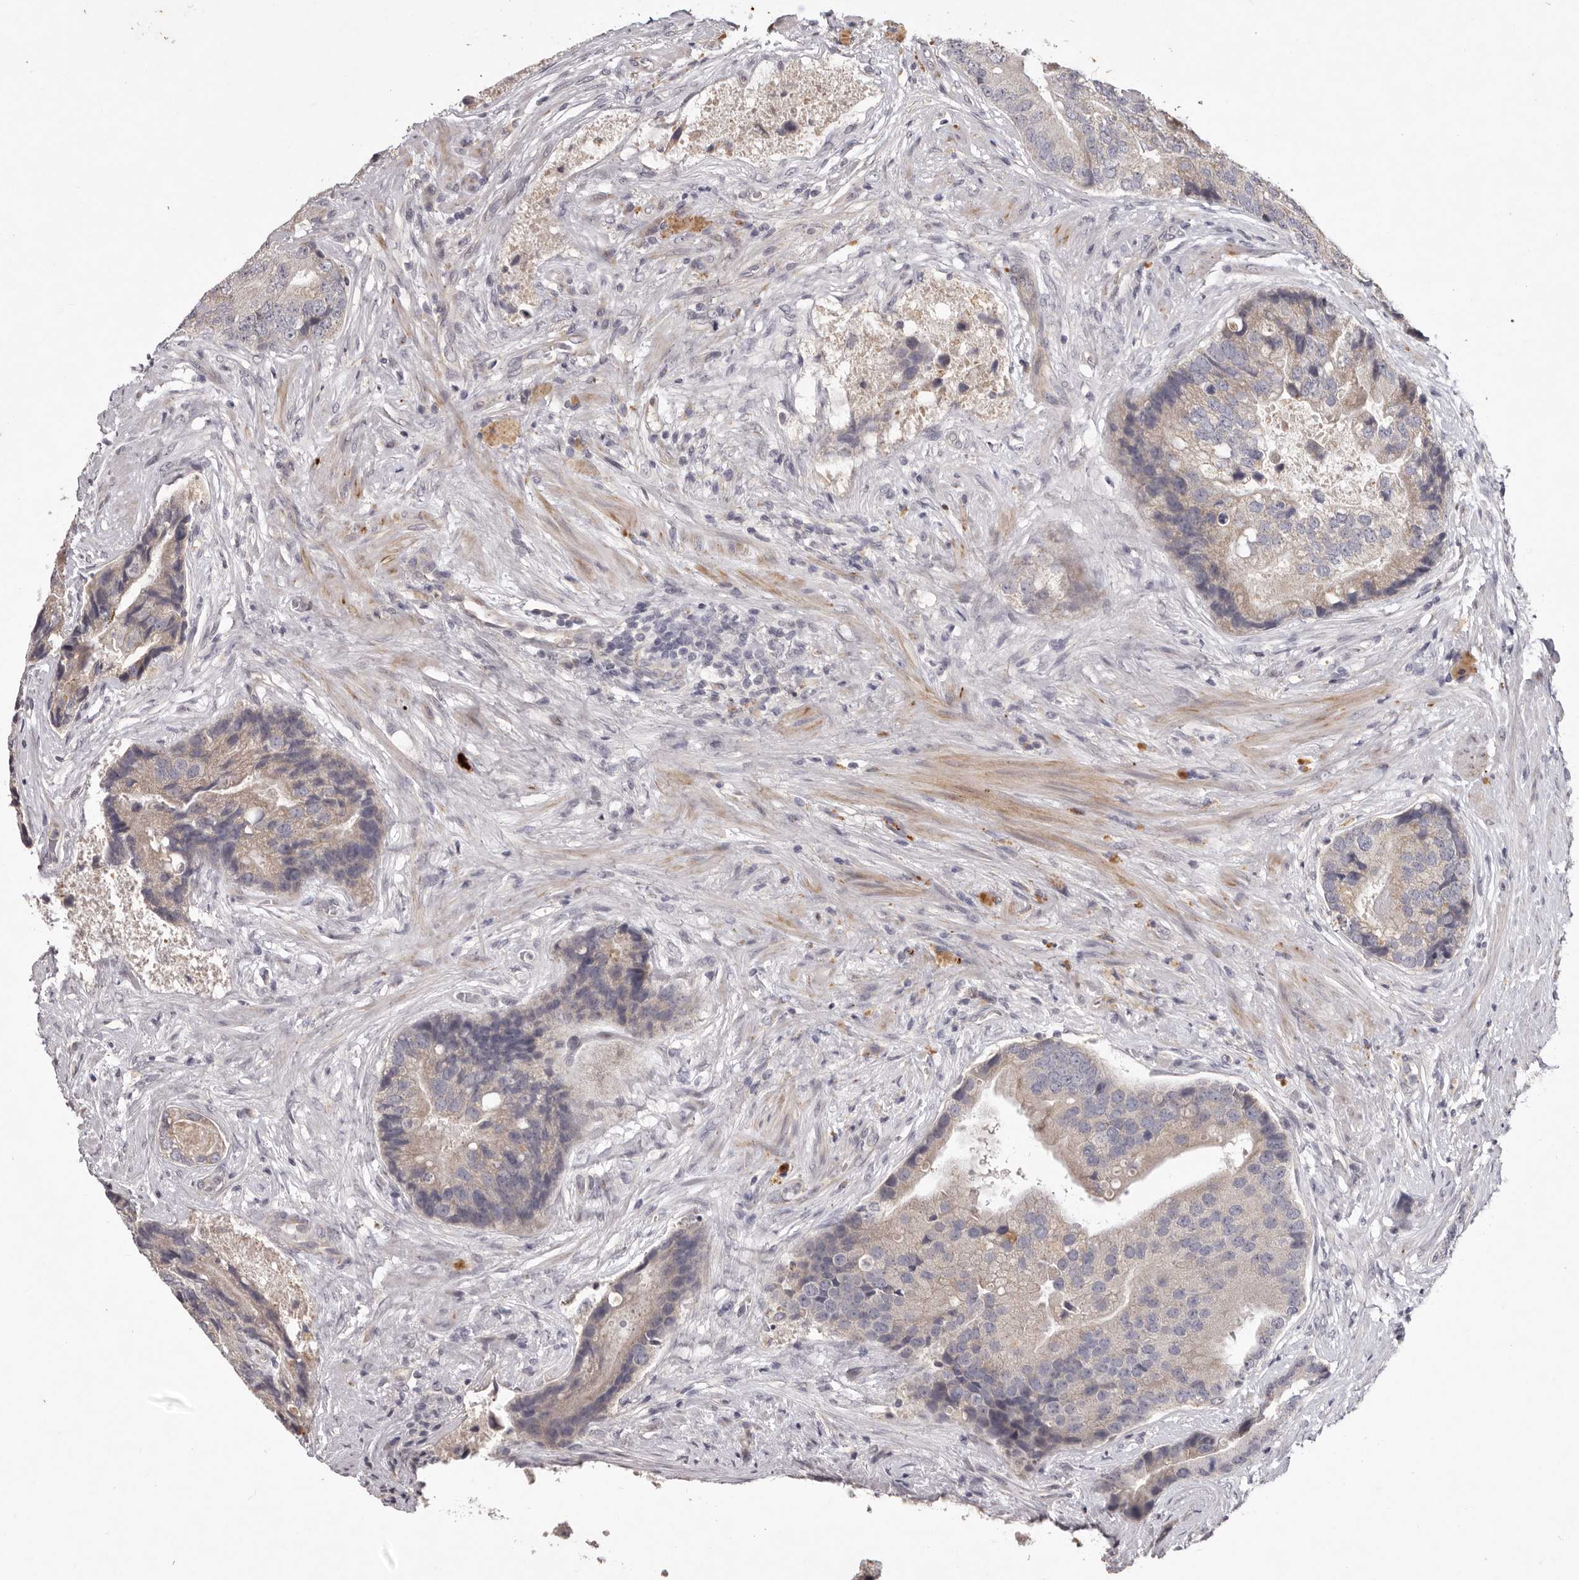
{"staining": {"intensity": "negative", "quantity": "none", "location": "none"}, "tissue": "prostate cancer", "cell_type": "Tumor cells", "image_type": "cancer", "snomed": [{"axis": "morphology", "description": "Adenocarcinoma, High grade"}, {"axis": "topography", "description": "Prostate"}], "caption": "Tumor cells show no significant protein expression in prostate cancer (high-grade adenocarcinoma). (Brightfield microscopy of DAB (3,3'-diaminobenzidine) immunohistochemistry (IHC) at high magnification).", "gene": "GARNL3", "patient": {"sex": "male", "age": 70}}